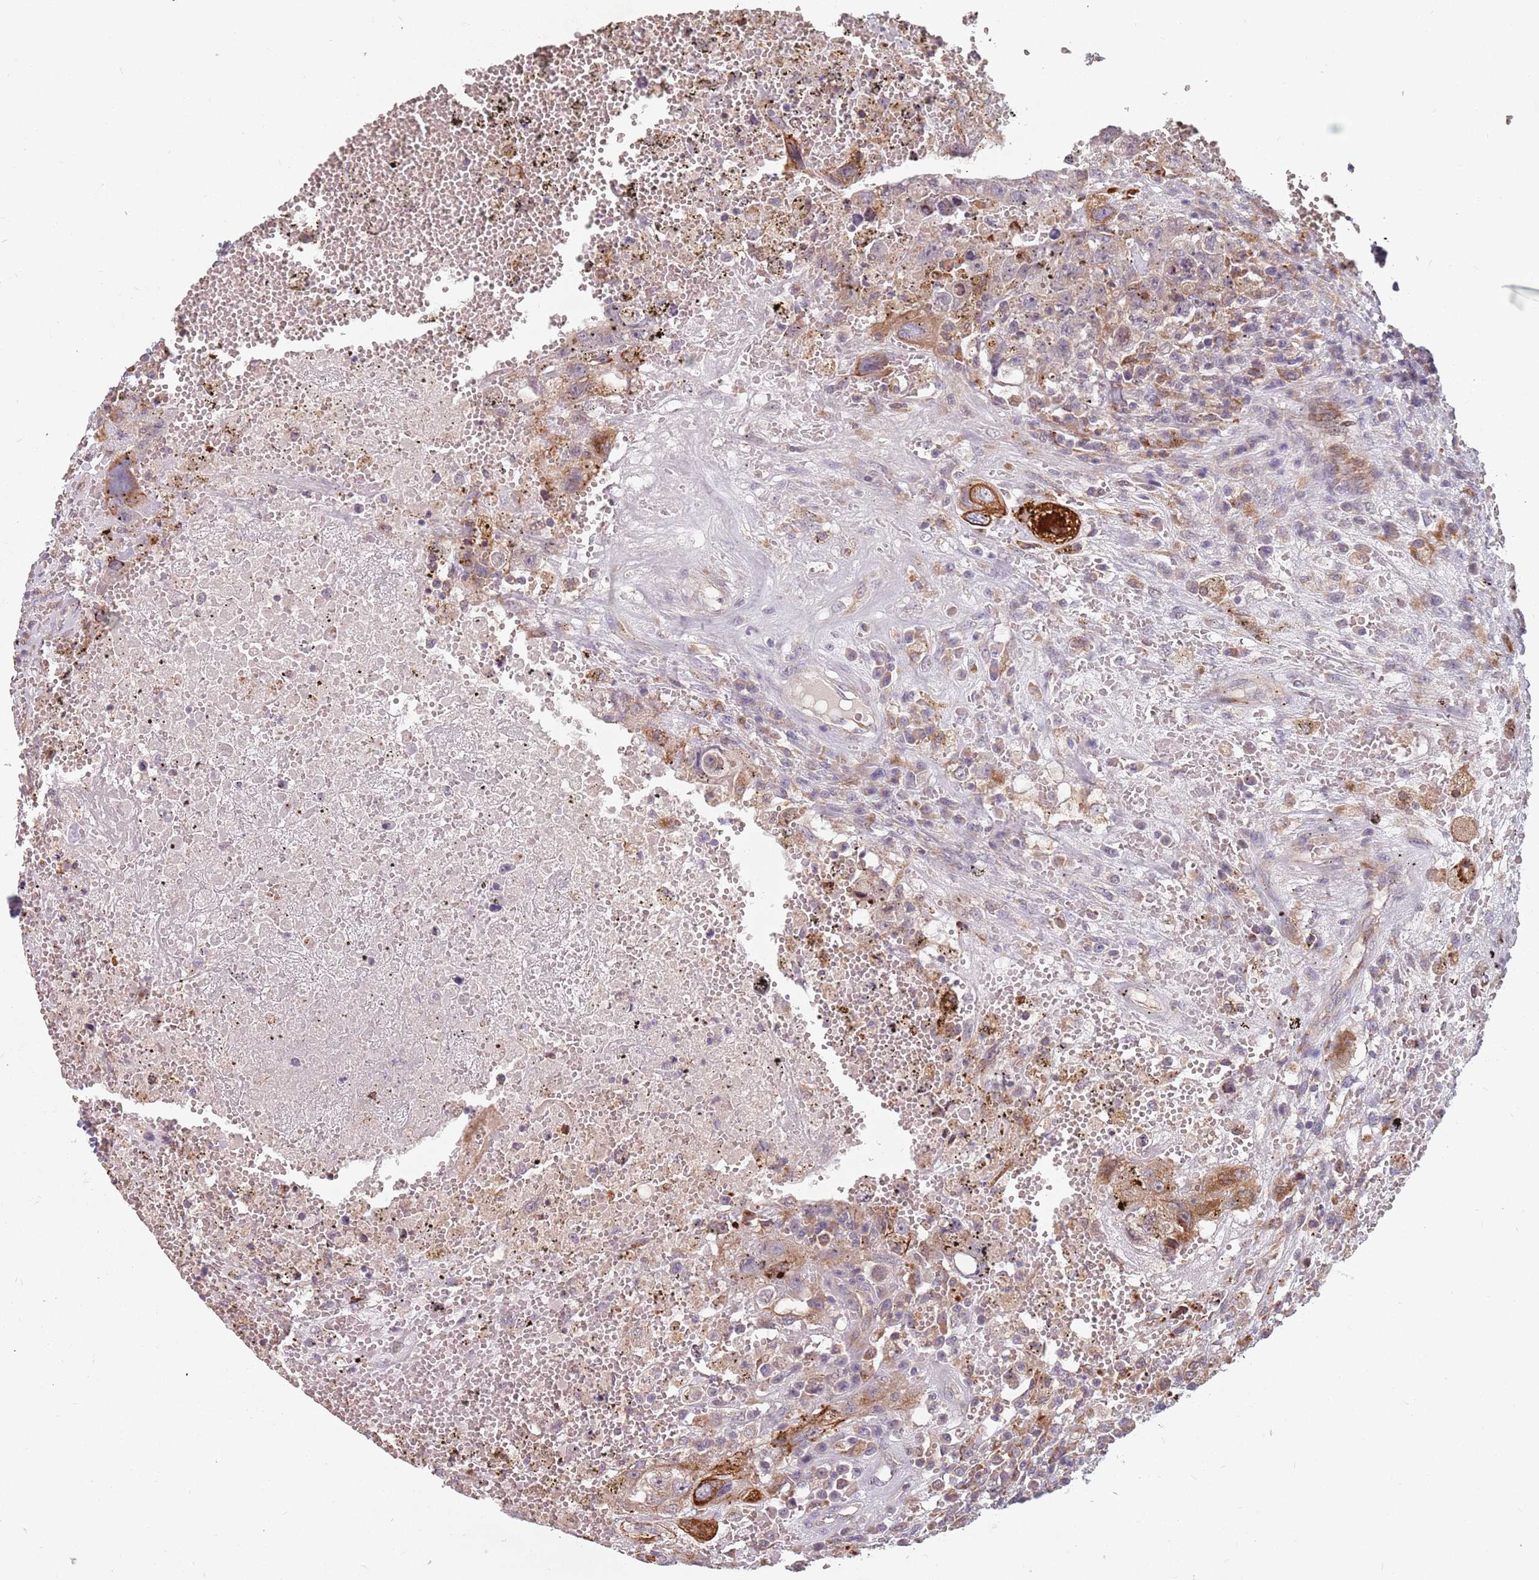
{"staining": {"intensity": "moderate", "quantity": "<25%", "location": "cytoplasmic/membranous"}, "tissue": "testis cancer", "cell_type": "Tumor cells", "image_type": "cancer", "snomed": [{"axis": "morphology", "description": "Carcinoma, Embryonal, NOS"}, {"axis": "topography", "description": "Testis"}], "caption": "Moderate cytoplasmic/membranous protein staining is present in approximately <25% of tumor cells in testis embryonal carcinoma.", "gene": "ADAL", "patient": {"sex": "male", "age": 26}}